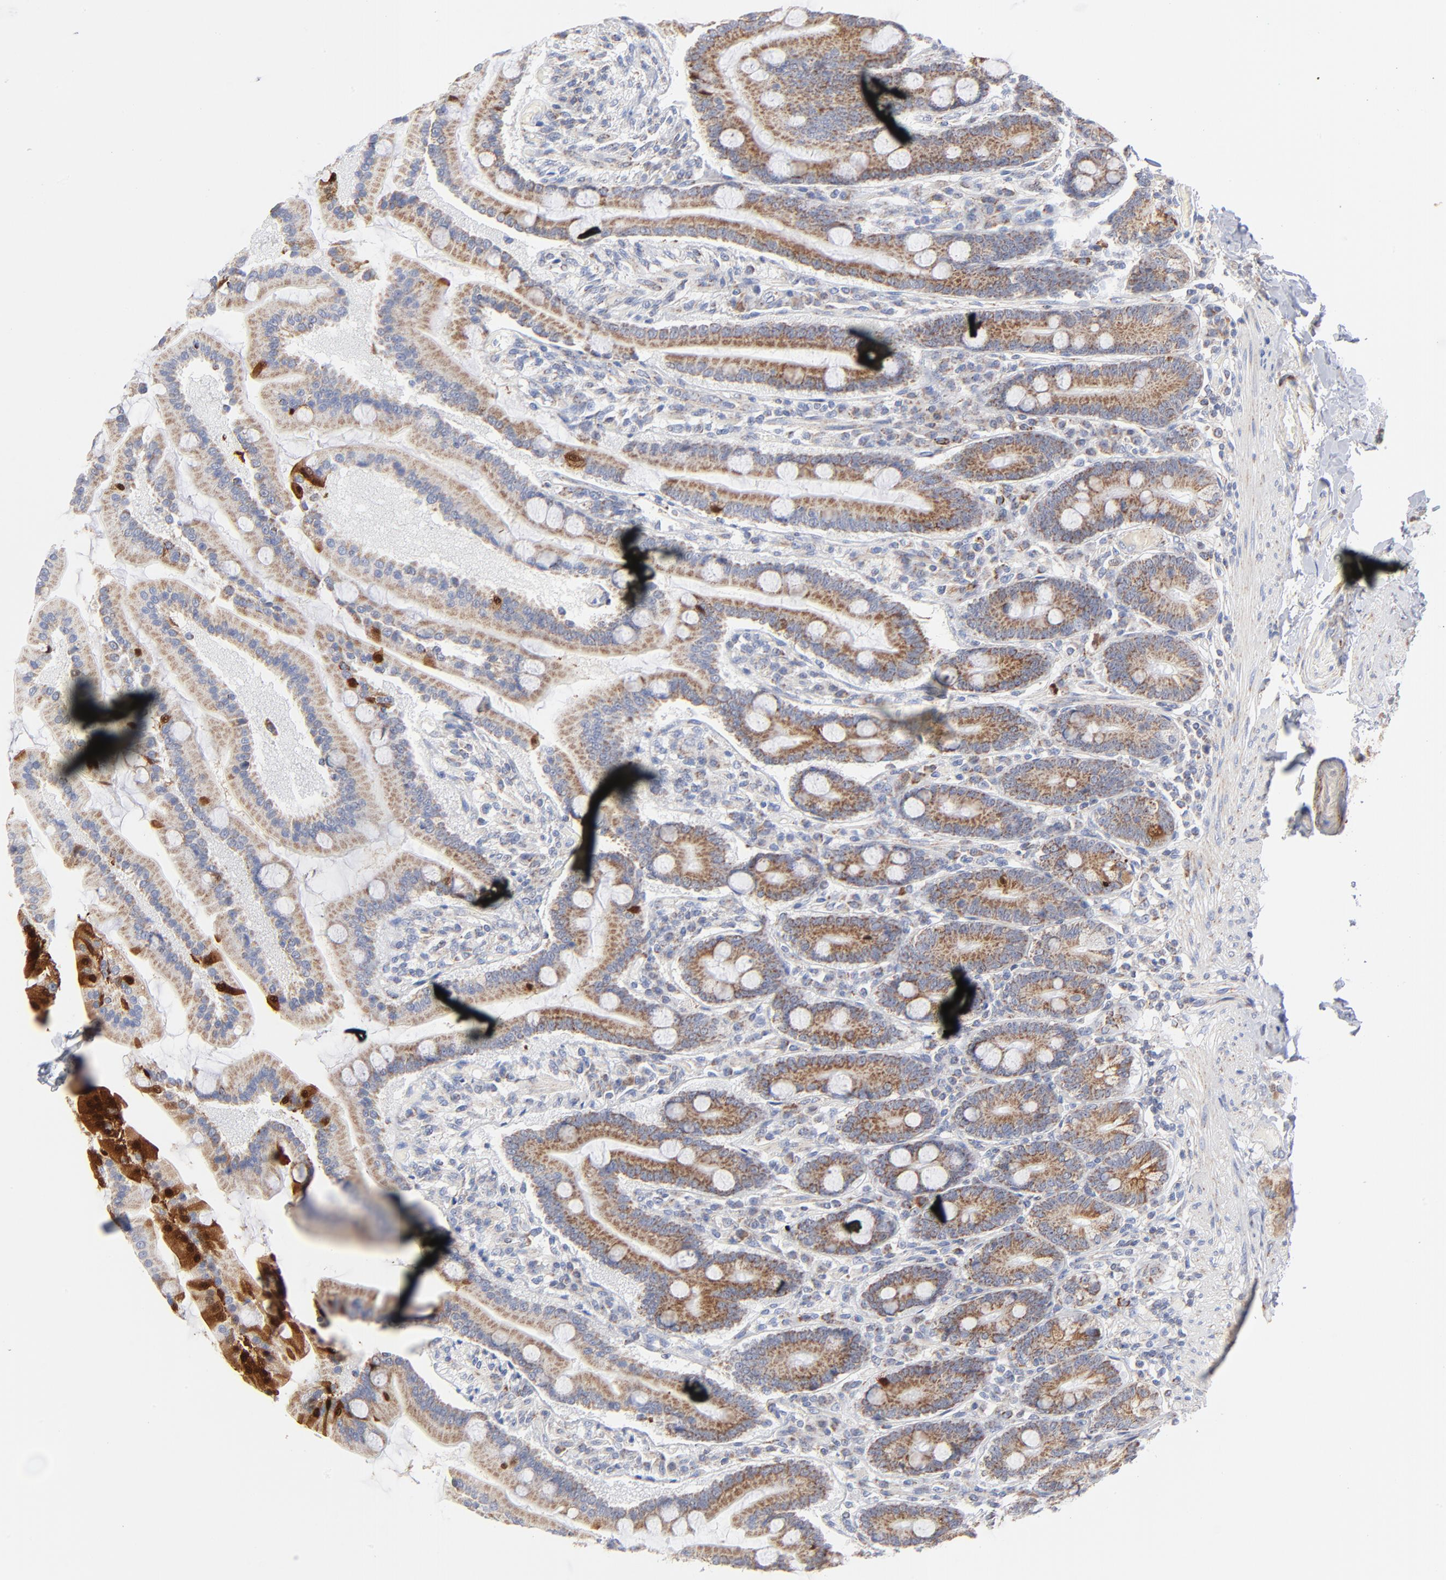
{"staining": {"intensity": "strong", "quantity": ">75%", "location": "cytoplasmic/membranous"}, "tissue": "duodenum", "cell_type": "Glandular cells", "image_type": "normal", "snomed": [{"axis": "morphology", "description": "Normal tissue, NOS"}, {"axis": "topography", "description": "Duodenum"}], "caption": "Protein expression analysis of benign duodenum demonstrates strong cytoplasmic/membranous positivity in about >75% of glandular cells.", "gene": "DIABLO", "patient": {"sex": "female", "age": 64}}